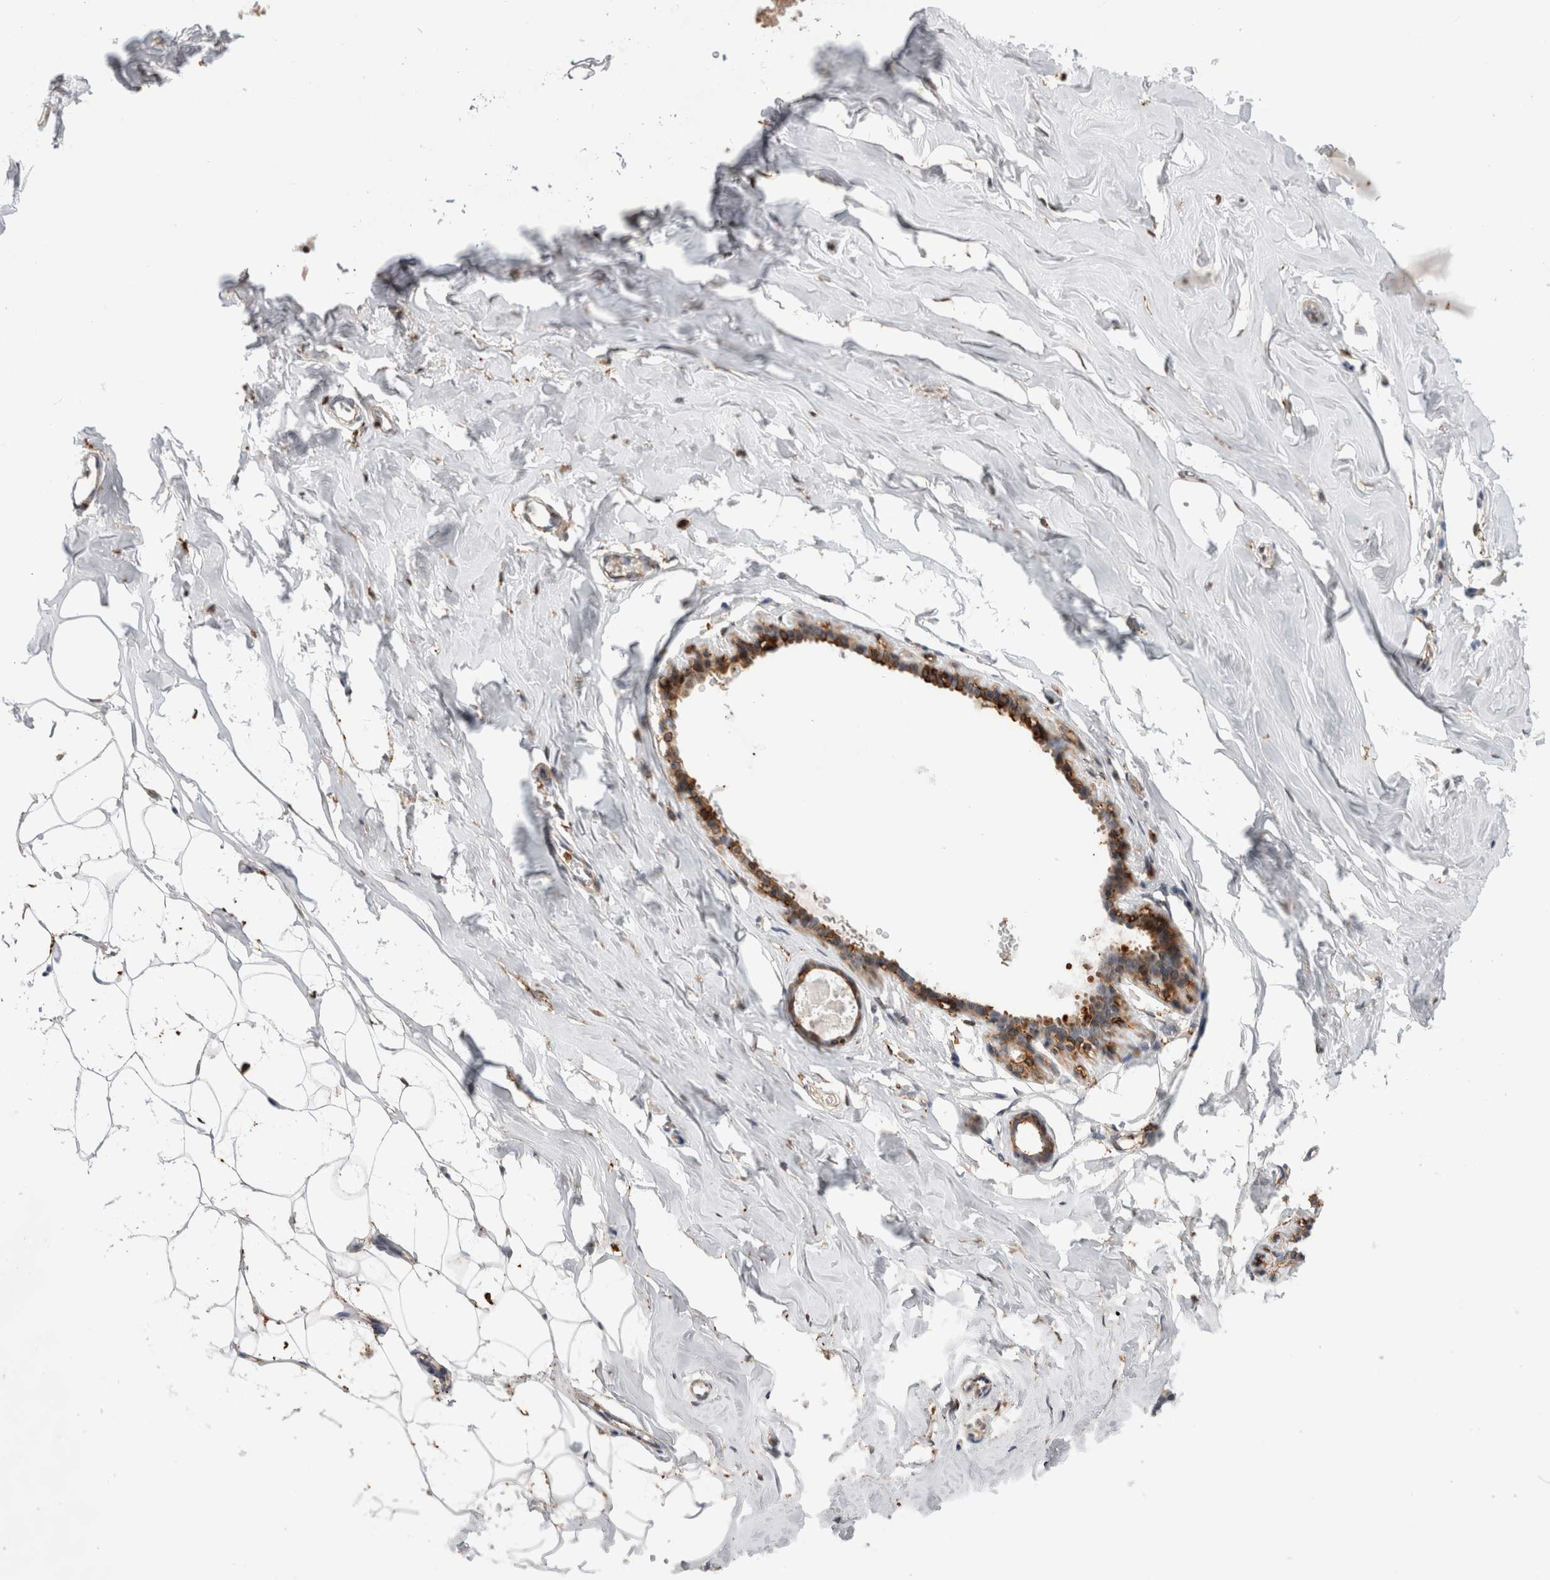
{"staining": {"intensity": "negative", "quantity": "none", "location": "none"}, "tissue": "adipose tissue", "cell_type": "Adipocytes", "image_type": "normal", "snomed": [{"axis": "morphology", "description": "Normal tissue, NOS"}, {"axis": "morphology", "description": "Fibrosis, NOS"}, {"axis": "topography", "description": "Breast"}, {"axis": "topography", "description": "Adipose tissue"}], "caption": "This is an immunohistochemistry histopathology image of benign human adipose tissue. There is no expression in adipocytes.", "gene": "CCDC88B", "patient": {"sex": "female", "age": 39}}